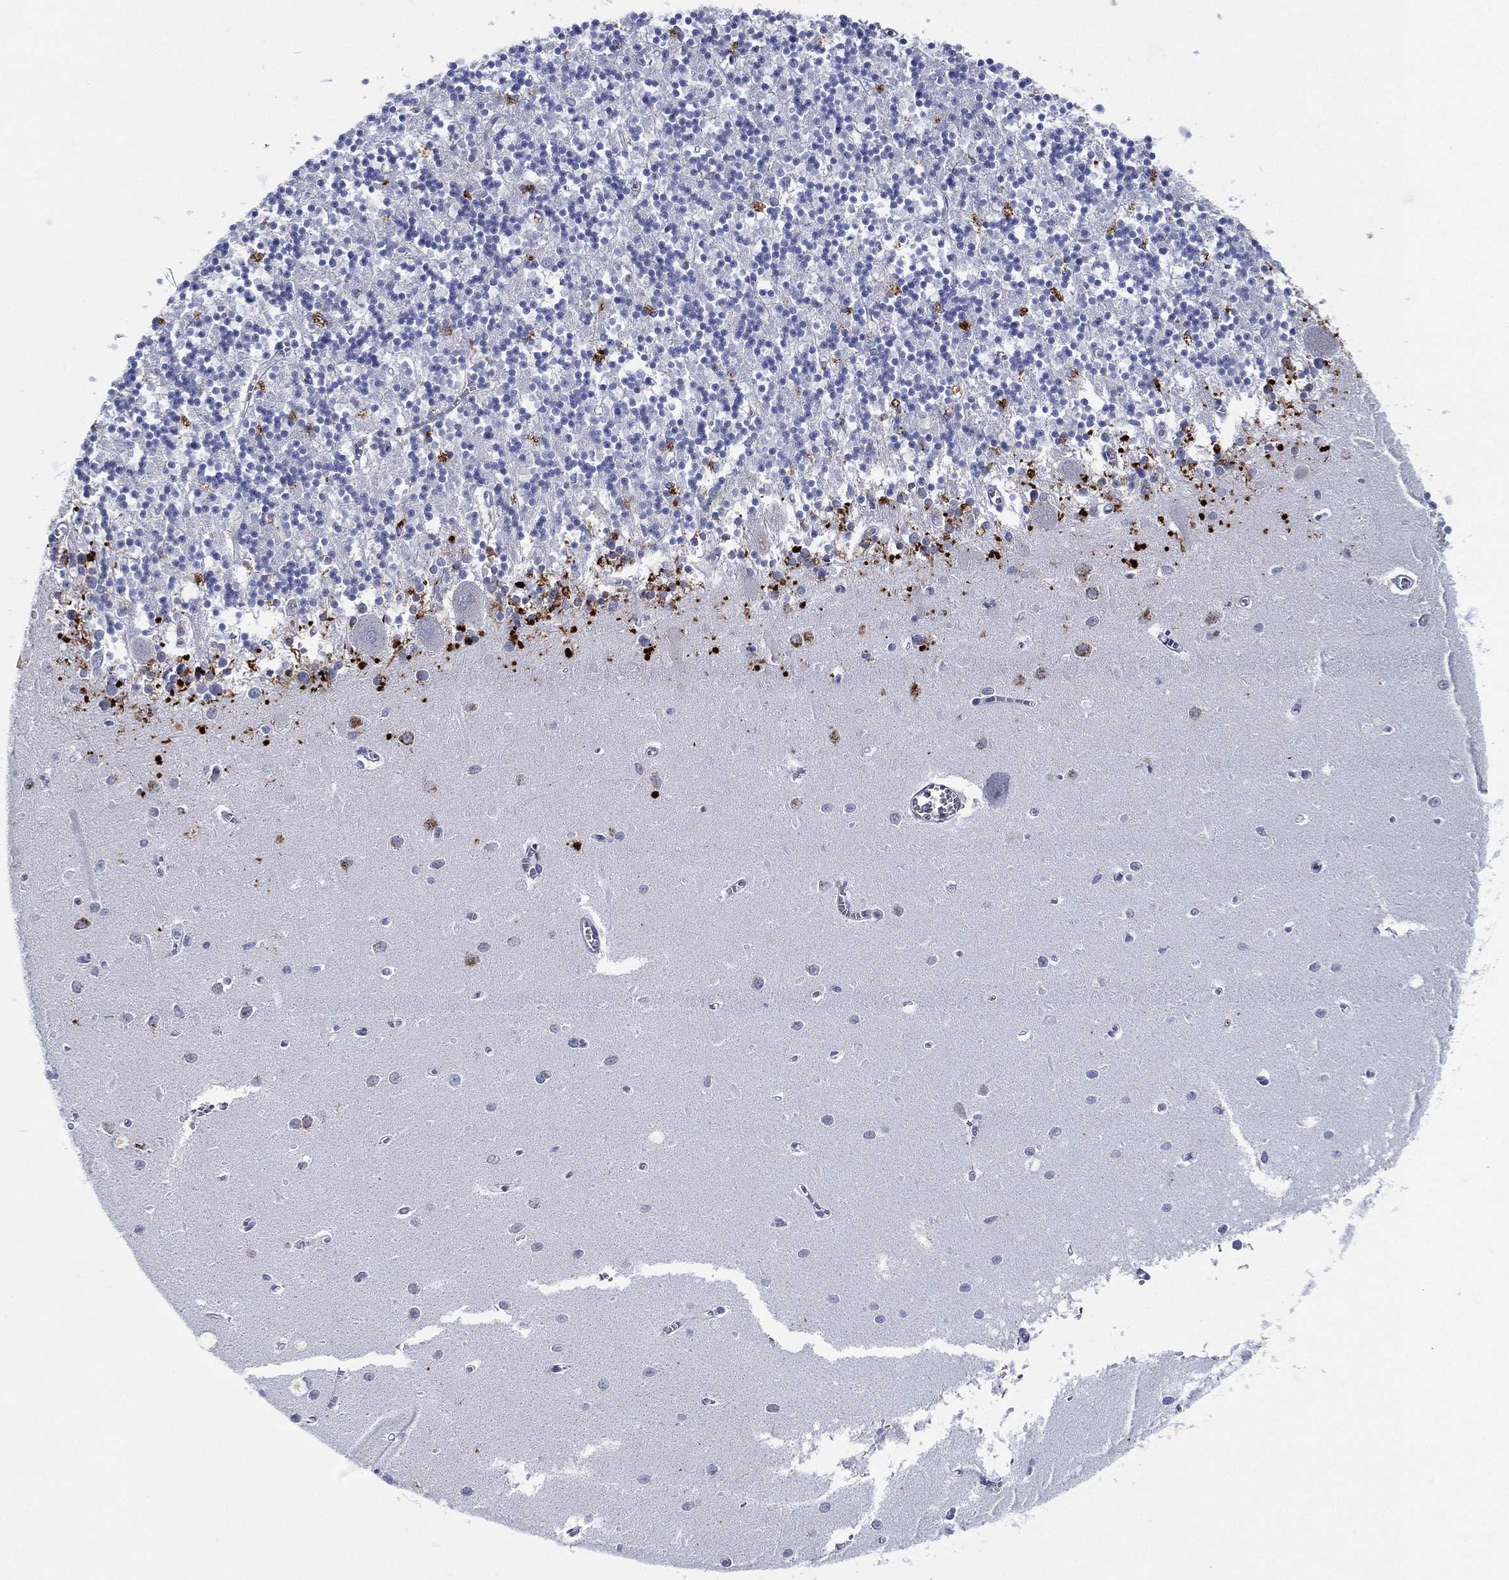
{"staining": {"intensity": "negative", "quantity": "none", "location": "none"}, "tissue": "cerebellum", "cell_type": "Cells in granular layer", "image_type": "normal", "snomed": [{"axis": "morphology", "description": "Normal tissue, NOS"}, {"axis": "topography", "description": "Cerebellum"}], "caption": "The IHC photomicrograph has no significant positivity in cells in granular layer of cerebellum.", "gene": "IFNB1", "patient": {"sex": "female", "age": 64}}